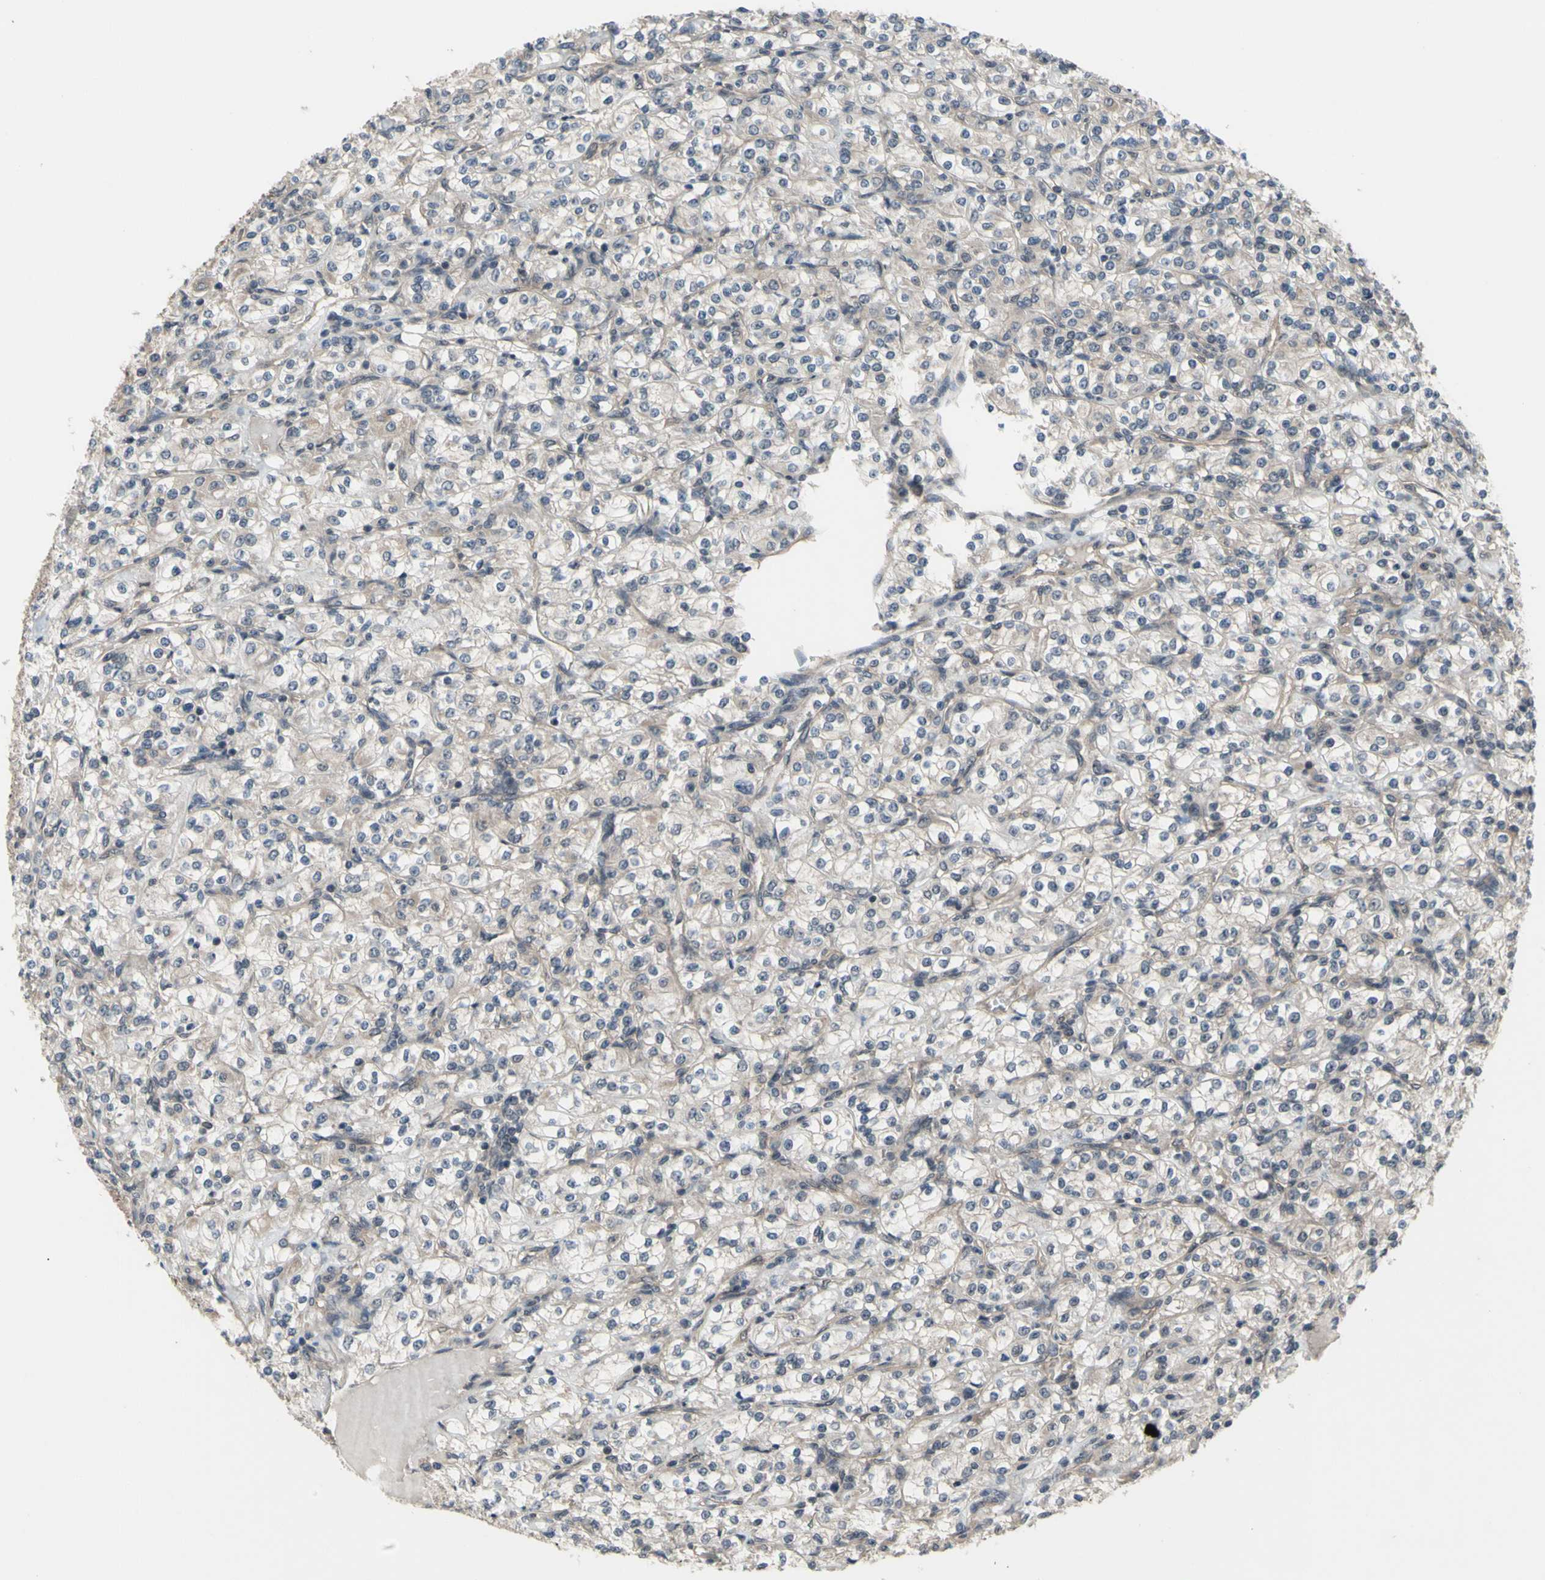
{"staining": {"intensity": "weak", "quantity": ">75%", "location": "cytoplasmic/membranous"}, "tissue": "renal cancer", "cell_type": "Tumor cells", "image_type": "cancer", "snomed": [{"axis": "morphology", "description": "Adenocarcinoma, NOS"}, {"axis": "topography", "description": "Kidney"}], "caption": "Protein analysis of renal adenocarcinoma tissue exhibits weak cytoplasmic/membranous positivity in approximately >75% of tumor cells.", "gene": "TRDMT1", "patient": {"sex": "male", "age": 77}}